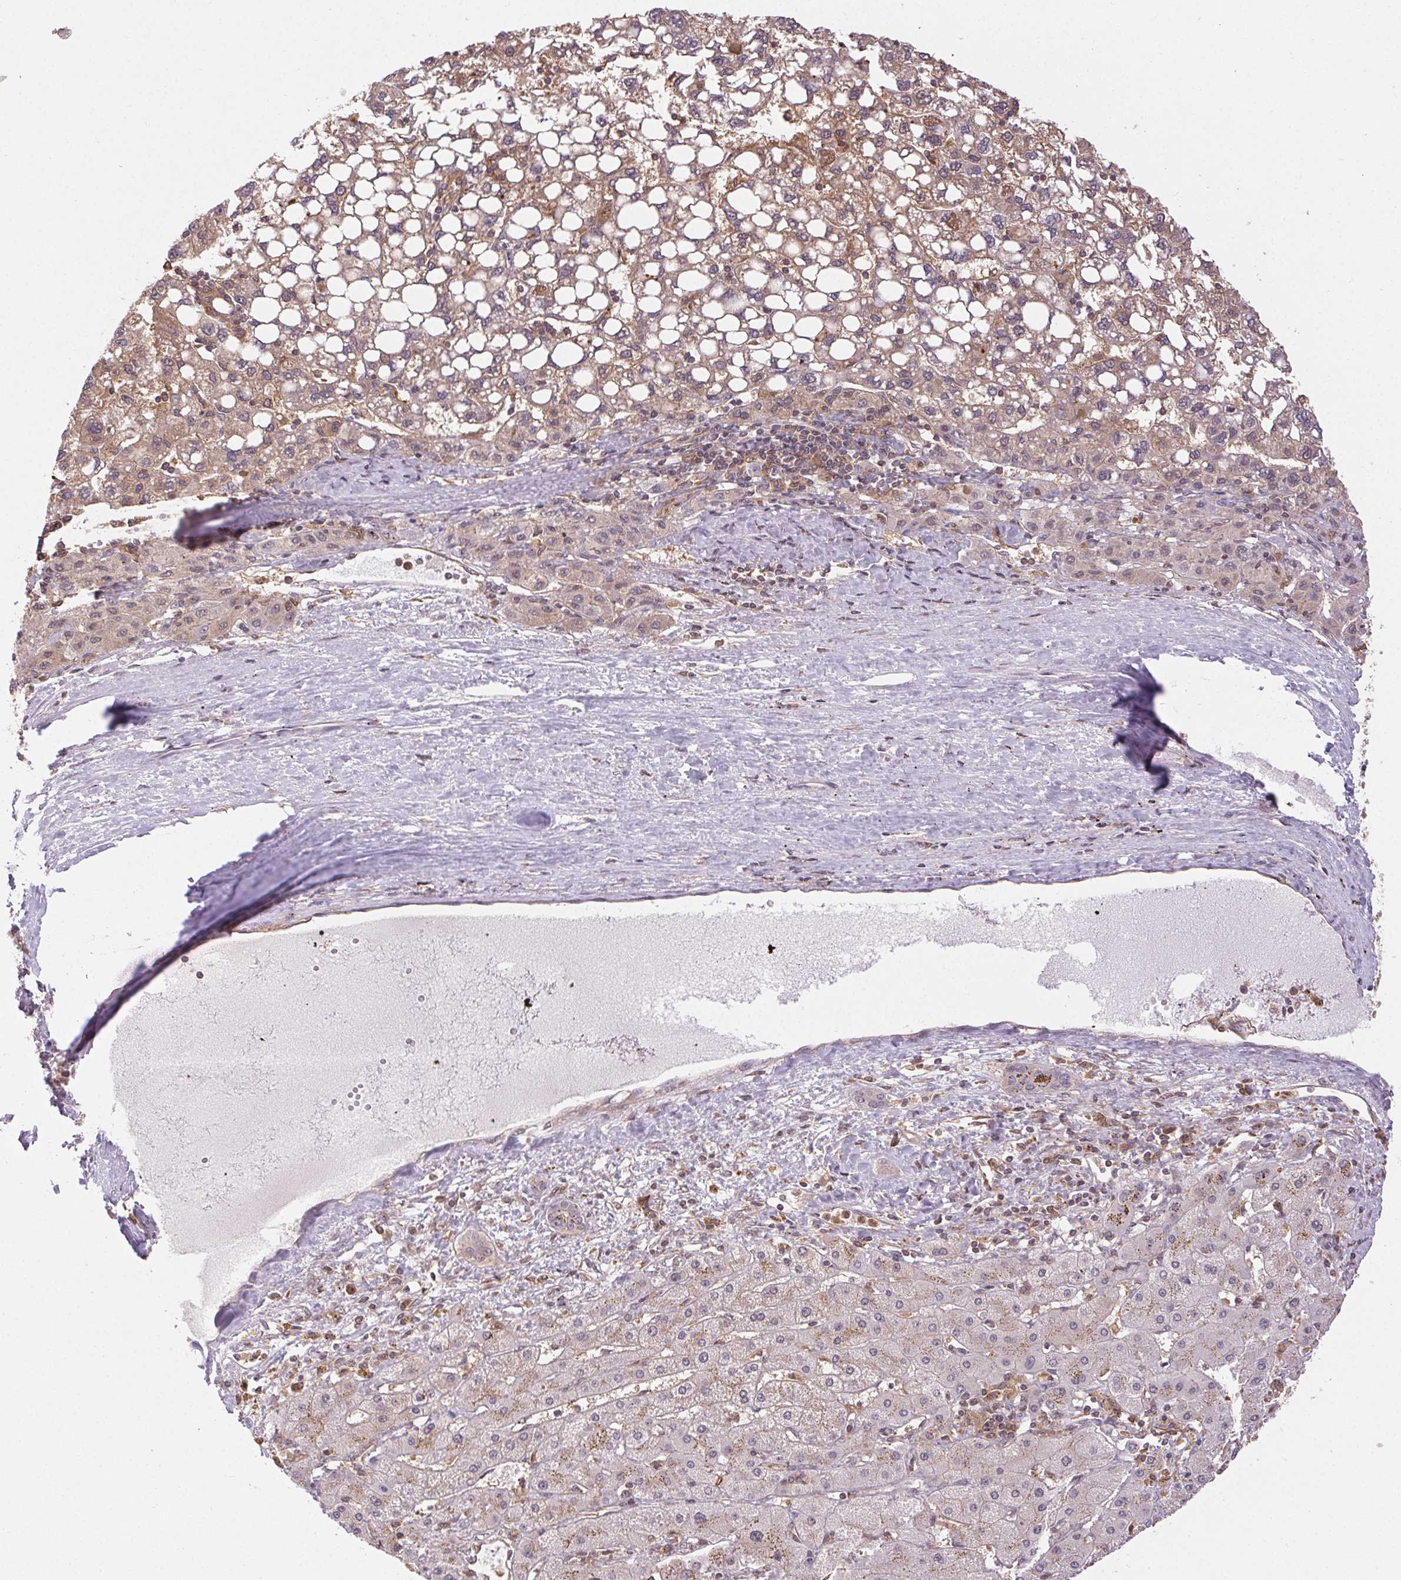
{"staining": {"intensity": "weak", "quantity": "25%-75%", "location": "cytoplasmic/membranous"}, "tissue": "liver cancer", "cell_type": "Tumor cells", "image_type": "cancer", "snomed": [{"axis": "morphology", "description": "Carcinoma, Hepatocellular, NOS"}, {"axis": "topography", "description": "Liver"}], "caption": "Immunohistochemical staining of human liver hepatocellular carcinoma reveals low levels of weak cytoplasmic/membranous positivity in about 25%-75% of tumor cells. Using DAB (brown) and hematoxylin (blue) stains, captured at high magnification using brightfield microscopy.", "gene": "GDI2", "patient": {"sex": "female", "age": 82}}